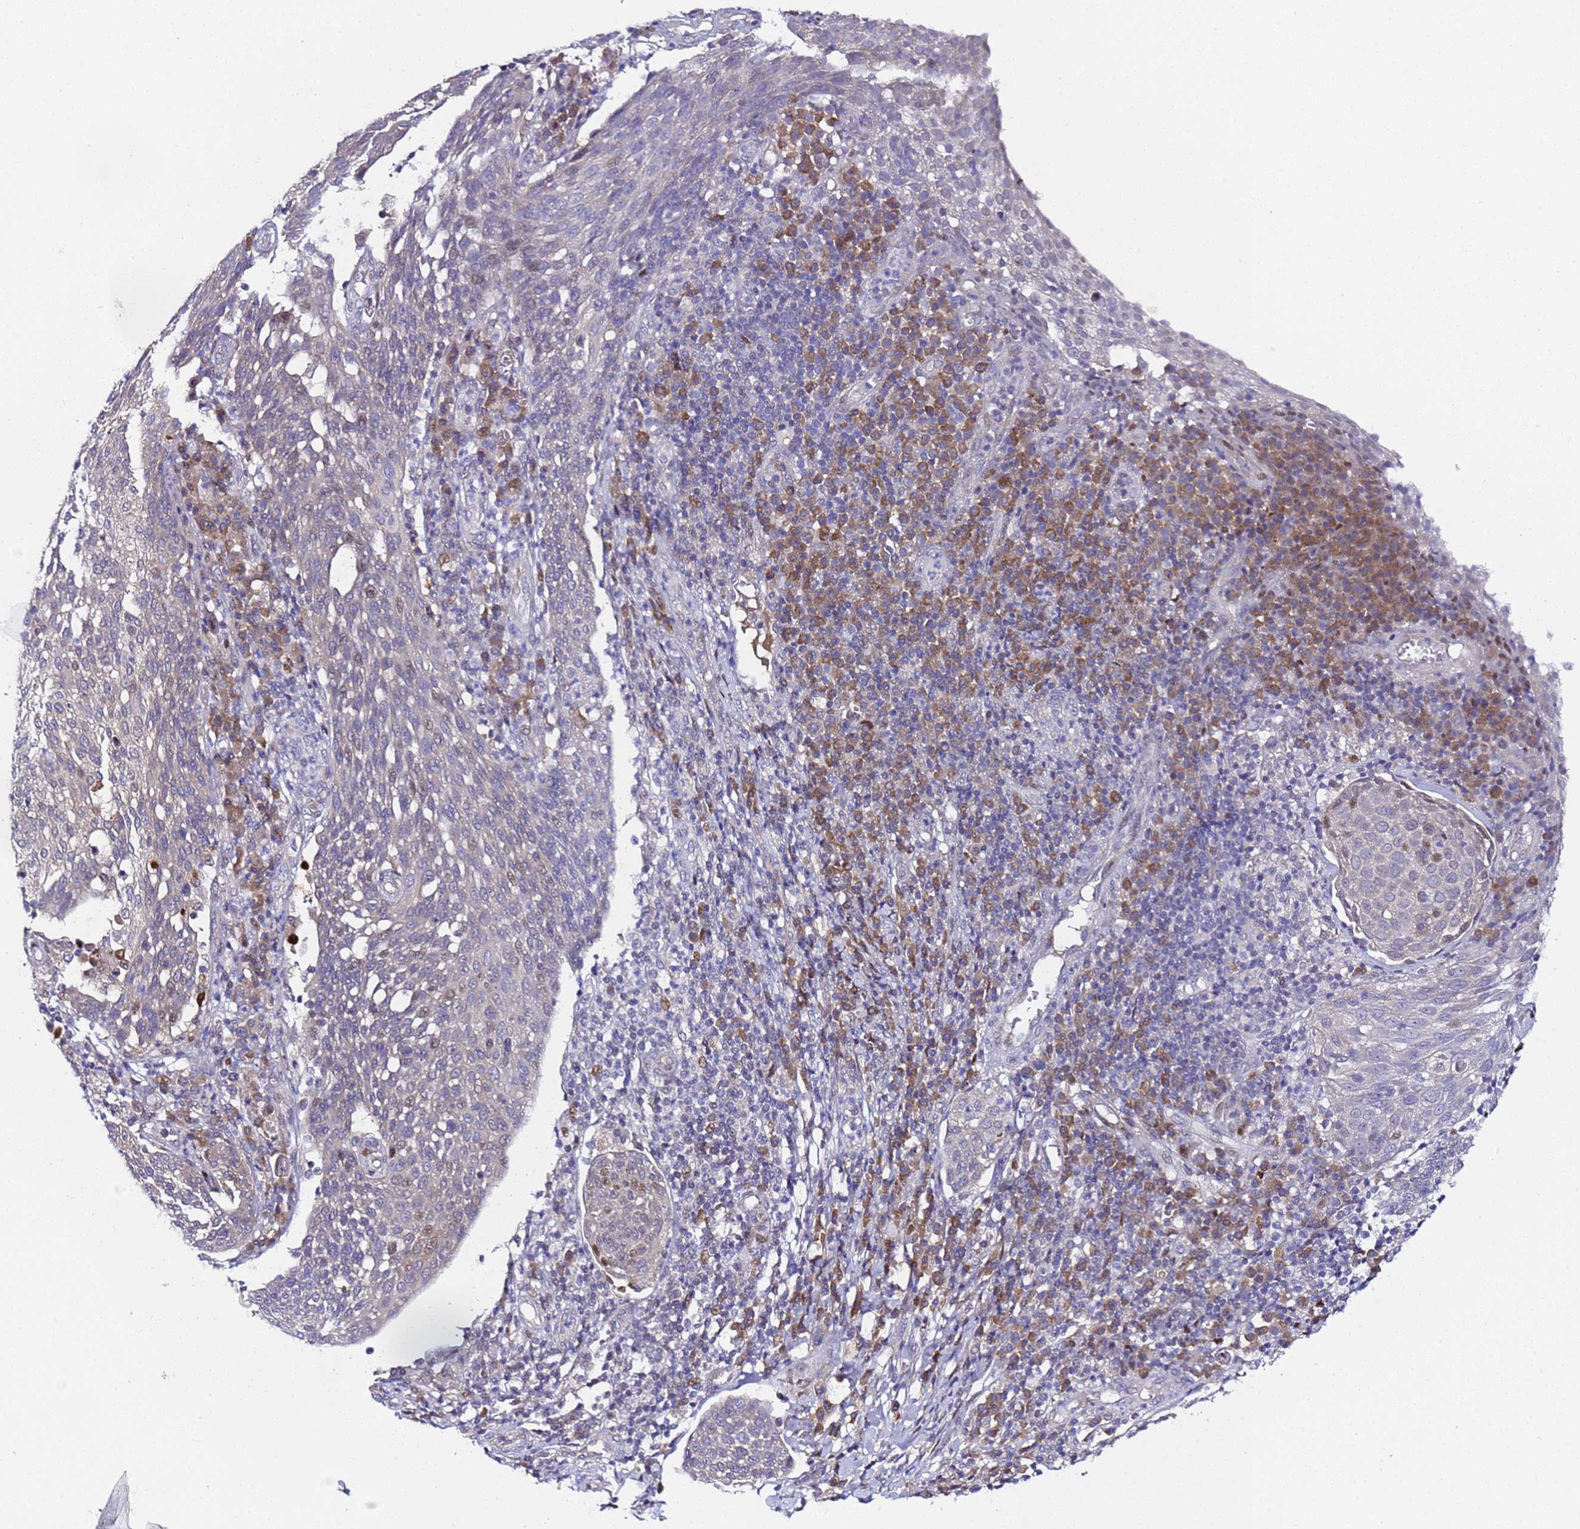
{"staining": {"intensity": "weak", "quantity": "<25%", "location": "cytoplasmic/membranous"}, "tissue": "cervical cancer", "cell_type": "Tumor cells", "image_type": "cancer", "snomed": [{"axis": "morphology", "description": "Squamous cell carcinoma, NOS"}, {"axis": "topography", "description": "Cervix"}], "caption": "Human cervical cancer (squamous cell carcinoma) stained for a protein using IHC demonstrates no expression in tumor cells.", "gene": "ALG3", "patient": {"sex": "female", "age": 34}}